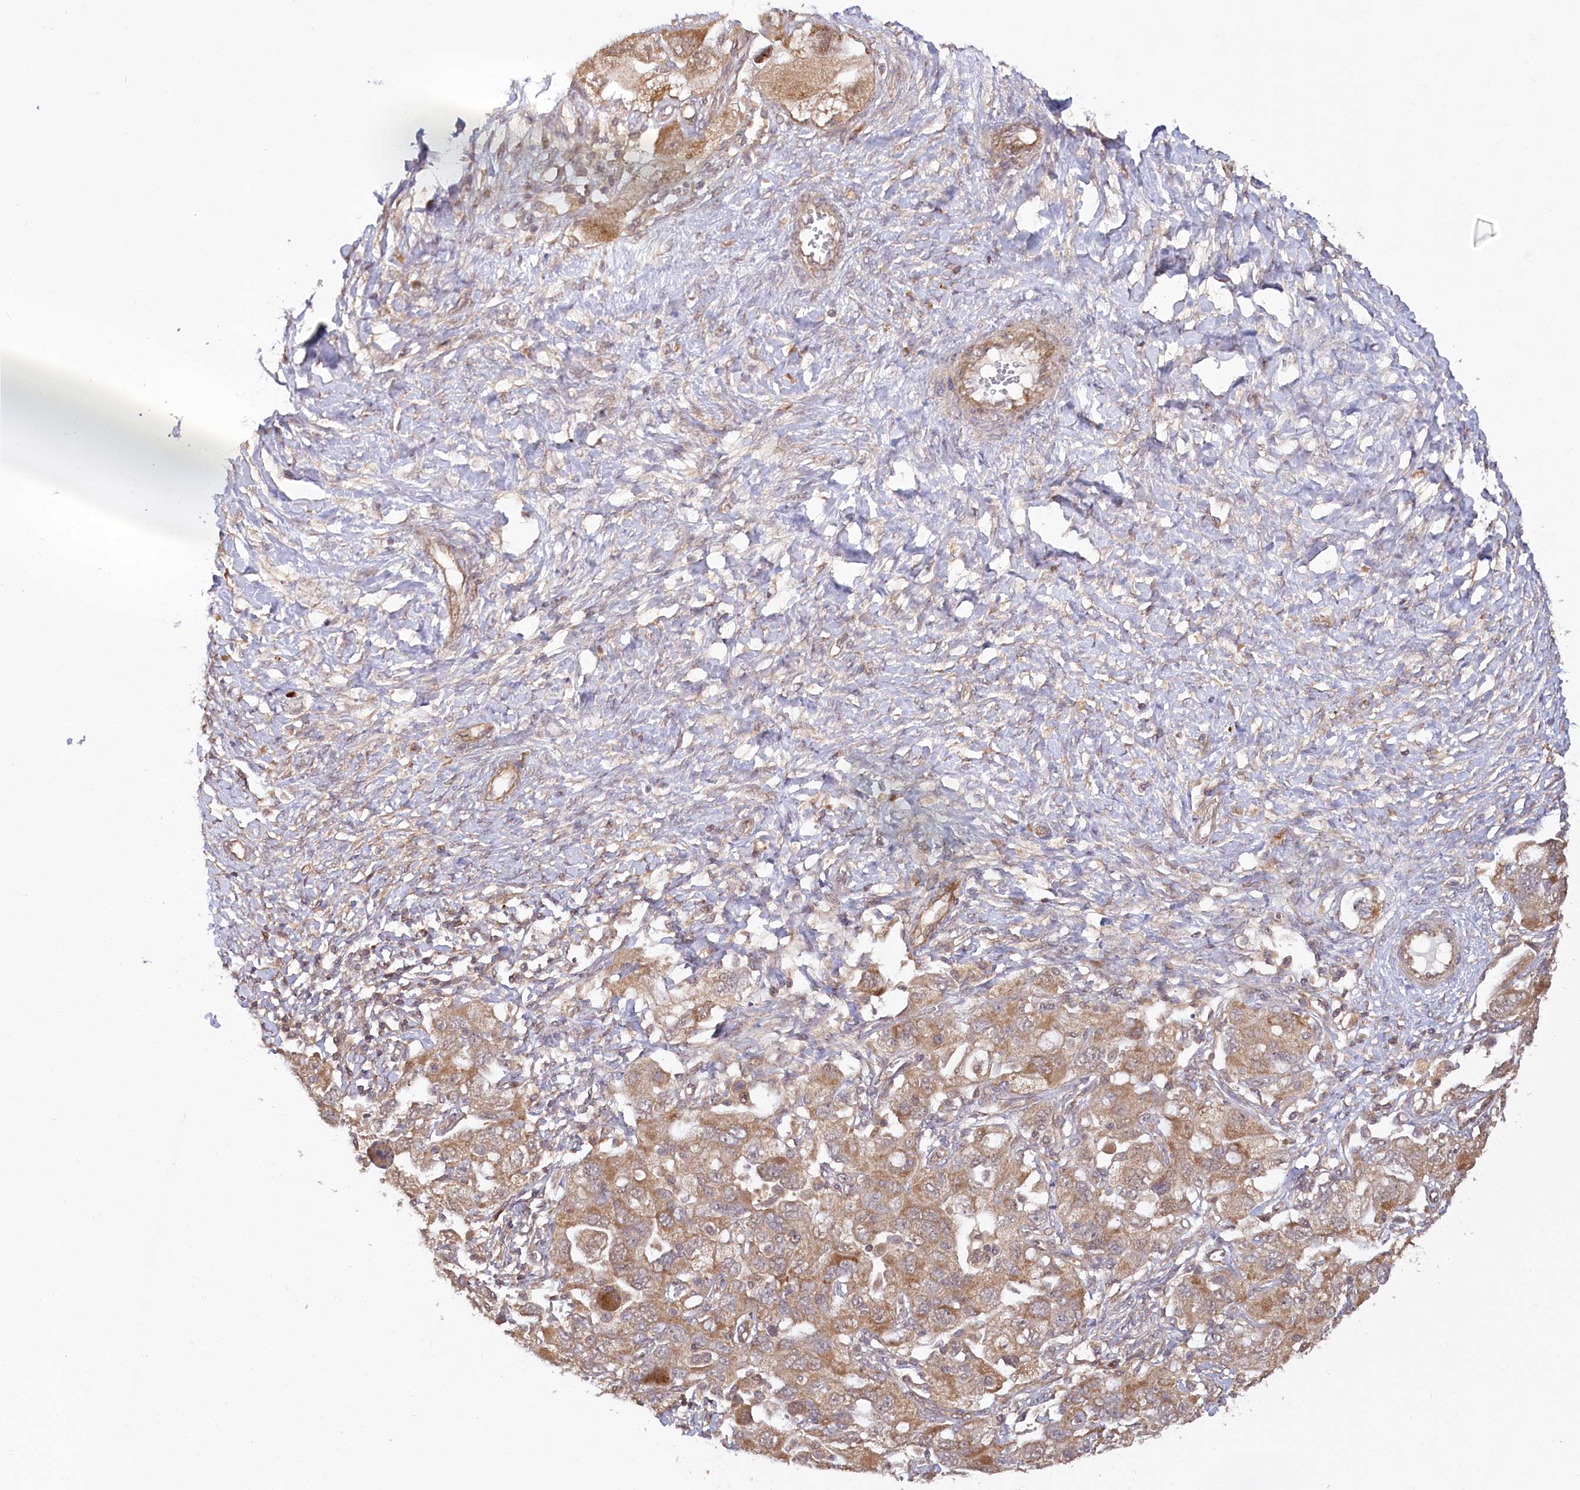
{"staining": {"intensity": "moderate", "quantity": ">75%", "location": "cytoplasmic/membranous"}, "tissue": "ovarian cancer", "cell_type": "Tumor cells", "image_type": "cancer", "snomed": [{"axis": "morphology", "description": "Carcinoma, NOS"}, {"axis": "morphology", "description": "Cystadenocarcinoma, serous, NOS"}, {"axis": "topography", "description": "Ovary"}], "caption": "Immunohistochemistry (DAB) staining of carcinoma (ovarian) reveals moderate cytoplasmic/membranous protein staining in approximately >75% of tumor cells.", "gene": "CEP70", "patient": {"sex": "female", "age": 69}}